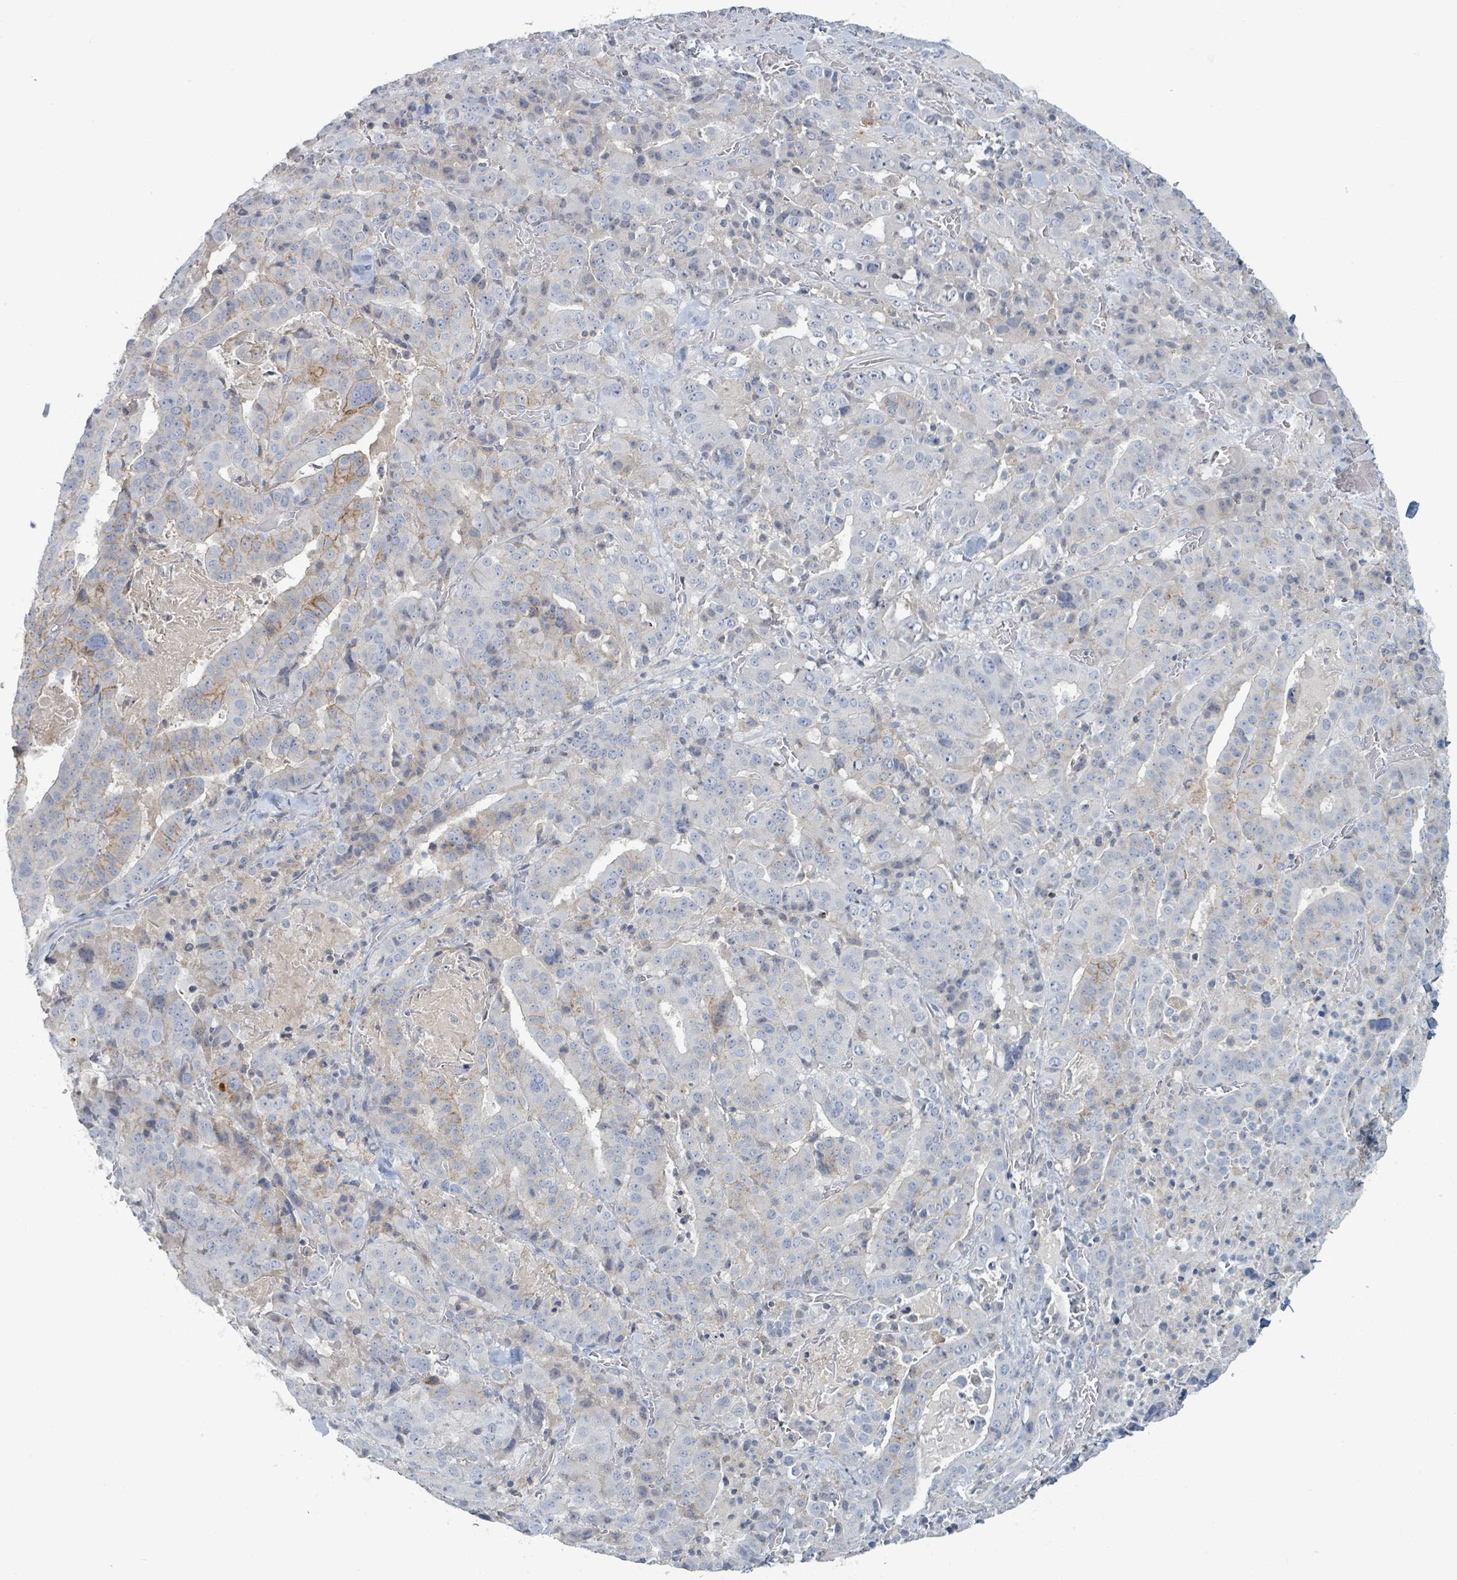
{"staining": {"intensity": "negative", "quantity": "none", "location": "none"}, "tissue": "stomach cancer", "cell_type": "Tumor cells", "image_type": "cancer", "snomed": [{"axis": "morphology", "description": "Adenocarcinoma, NOS"}, {"axis": "topography", "description": "Stomach"}], "caption": "High magnification brightfield microscopy of stomach cancer stained with DAB (3,3'-diaminobenzidine) (brown) and counterstained with hematoxylin (blue): tumor cells show no significant positivity.", "gene": "TNFRSF14", "patient": {"sex": "male", "age": 48}}